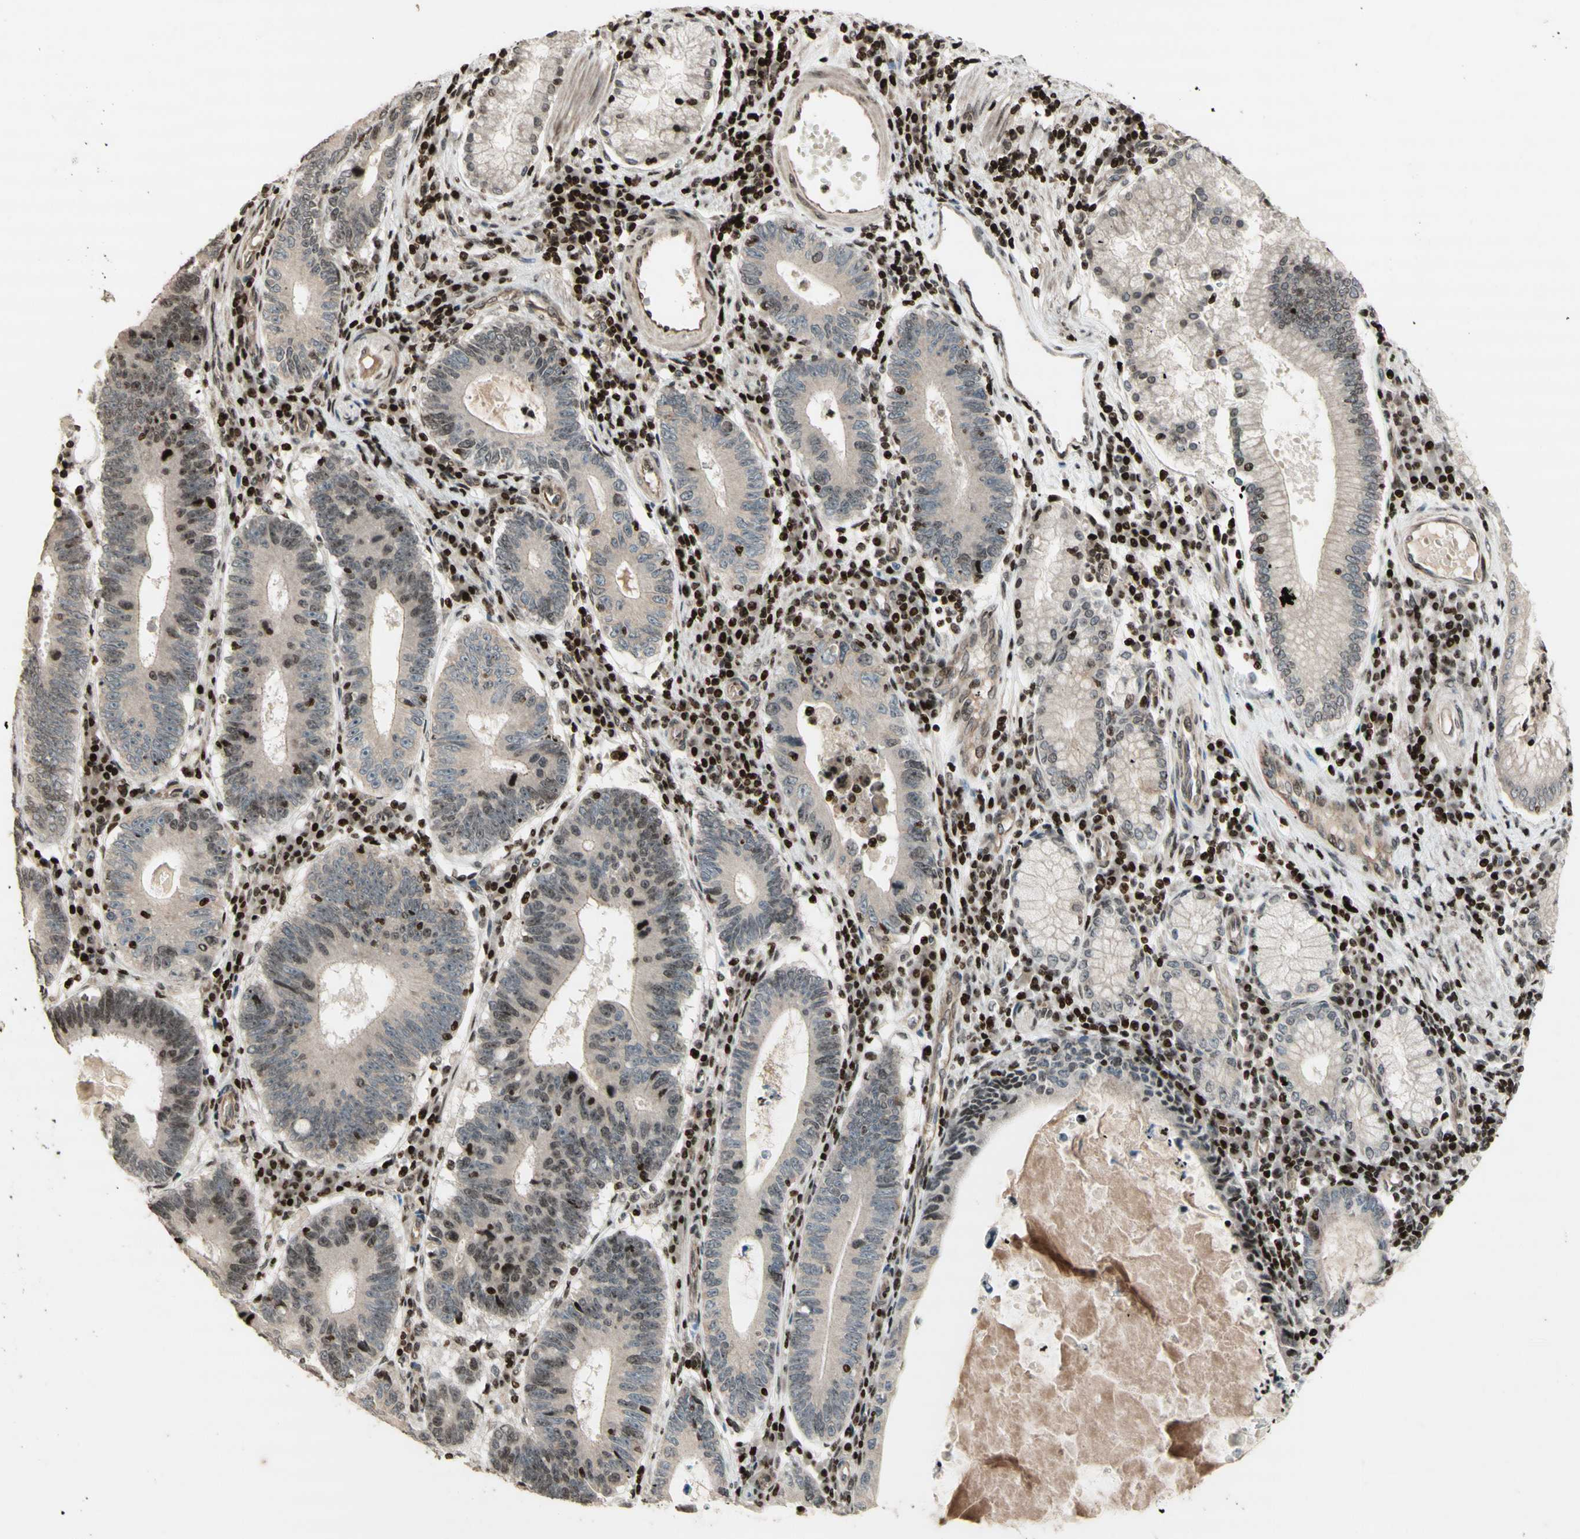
{"staining": {"intensity": "weak", "quantity": "<25%", "location": "nuclear"}, "tissue": "stomach cancer", "cell_type": "Tumor cells", "image_type": "cancer", "snomed": [{"axis": "morphology", "description": "Adenocarcinoma, NOS"}, {"axis": "topography", "description": "Stomach"}], "caption": "An image of human stomach adenocarcinoma is negative for staining in tumor cells. (Brightfield microscopy of DAB immunohistochemistry (IHC) at high magnification).", "gene": "POLA1", "patient": {"sex": "male", "age": 59}}